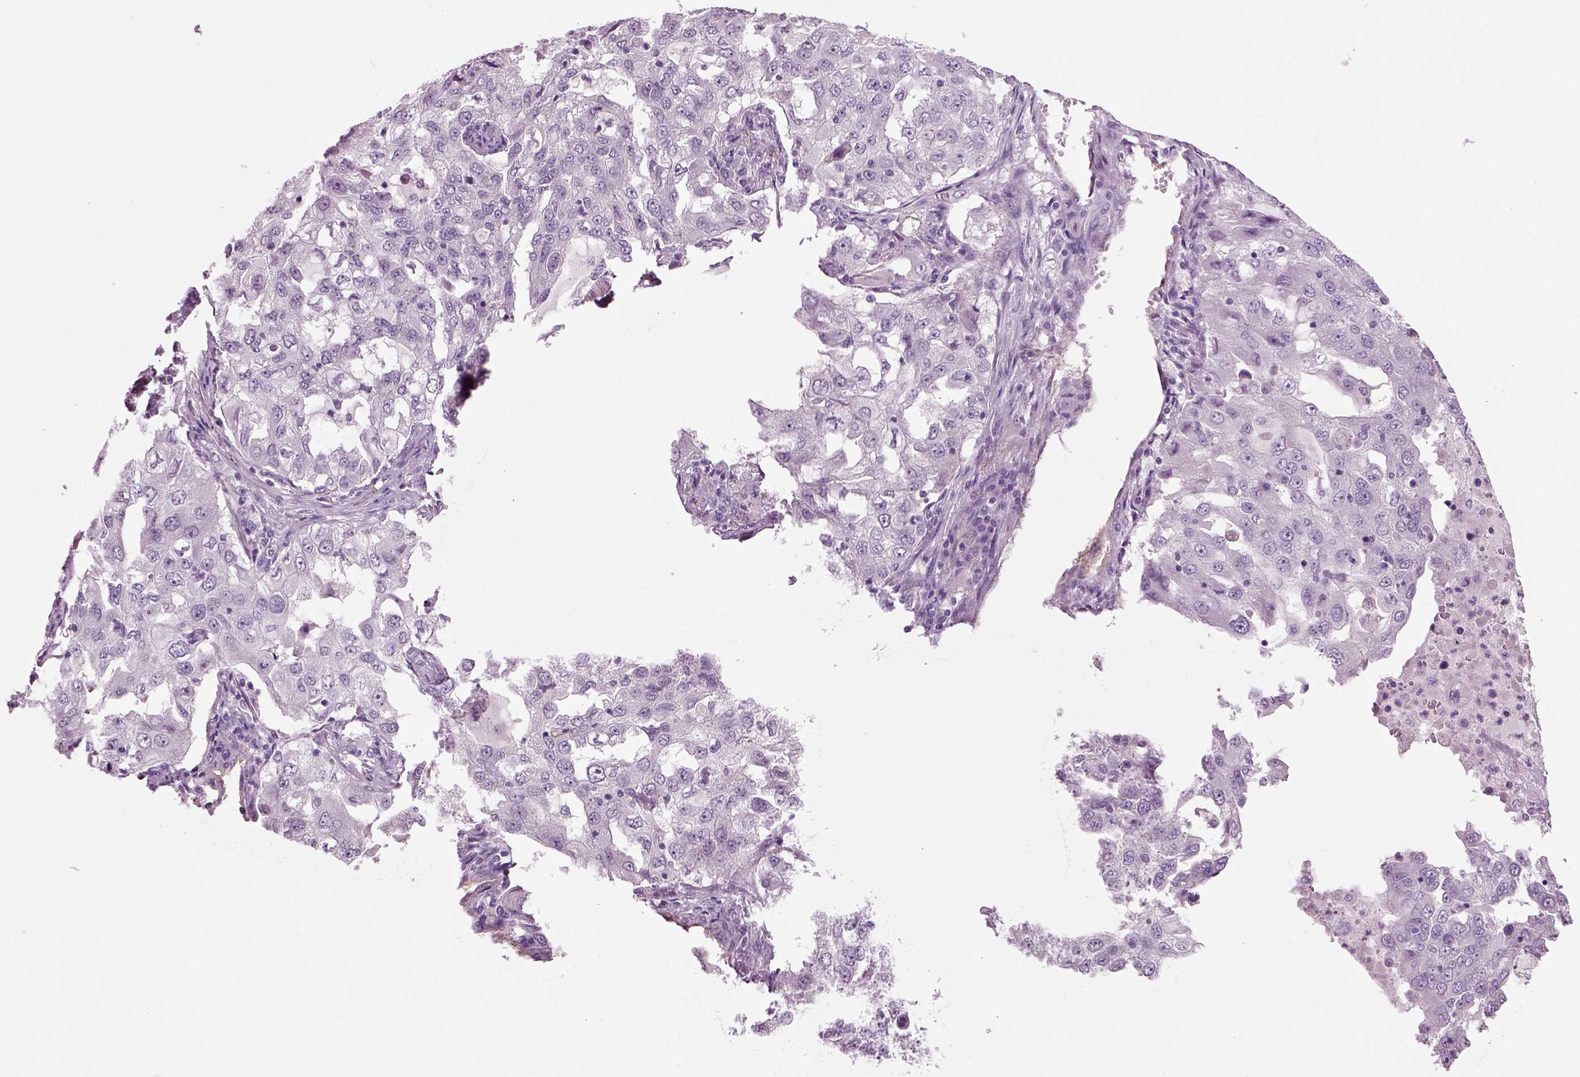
{"staining": {"intensity": "negative", "quantity": "none", "location": "none"}, "tissue": "lung cancer", "cell_type": "Tumor cells", "image_type": "cancer", "snomed": [{"axis": "morphology", "description": "Adenocarcinoma, NOS"}, {"axis": "topography", "description": "Lung"}], "caption": "Lung cancer (adenocarcinoma) stained for a protein using immunohistochemistry (IHC) displays no positivity tumor cells.", "gene": "COL9A2", "patient": {"sex": "female", "age": 61}}